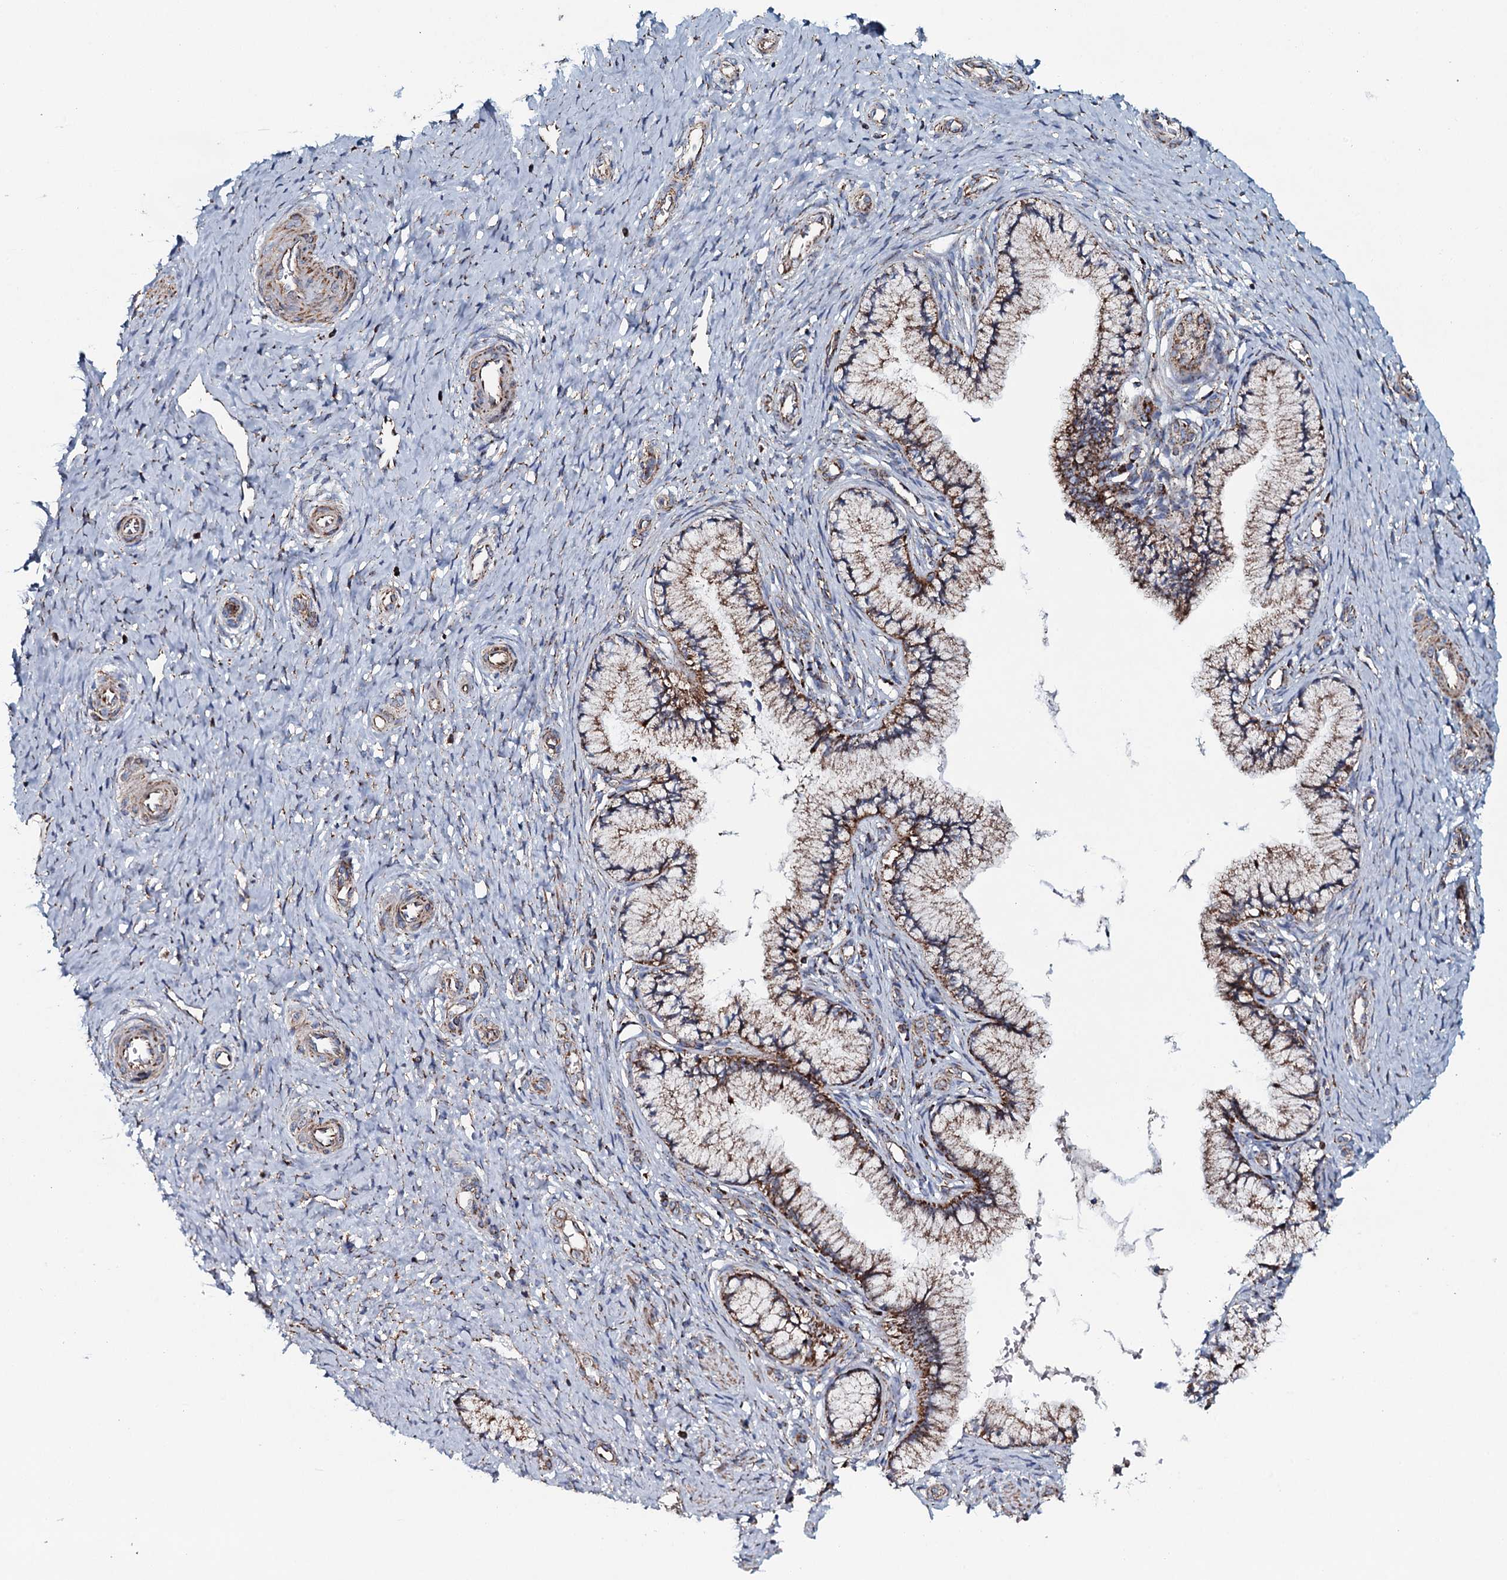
{"staining": {"intensity": "moderate", "quantity": ">75%", "location": "cytoplasmic/membranous"}, "tissue": "cervix", "cell_type": "Glandular cells", "image_type": "normal", "snomed": [{"axis": "morphology", "description": "Normal tissue, NOS"}, {"axis": "topography", "description": "Cervix"}], "caption": "Unremarkable cervix was stained to show a protein in brown. There is medium levels of moderate cytoplasmic/membranous positivity in about >75% of glandular cells.", "gene": "EVC2", "patient": {"sex": "female", "age": 36}}